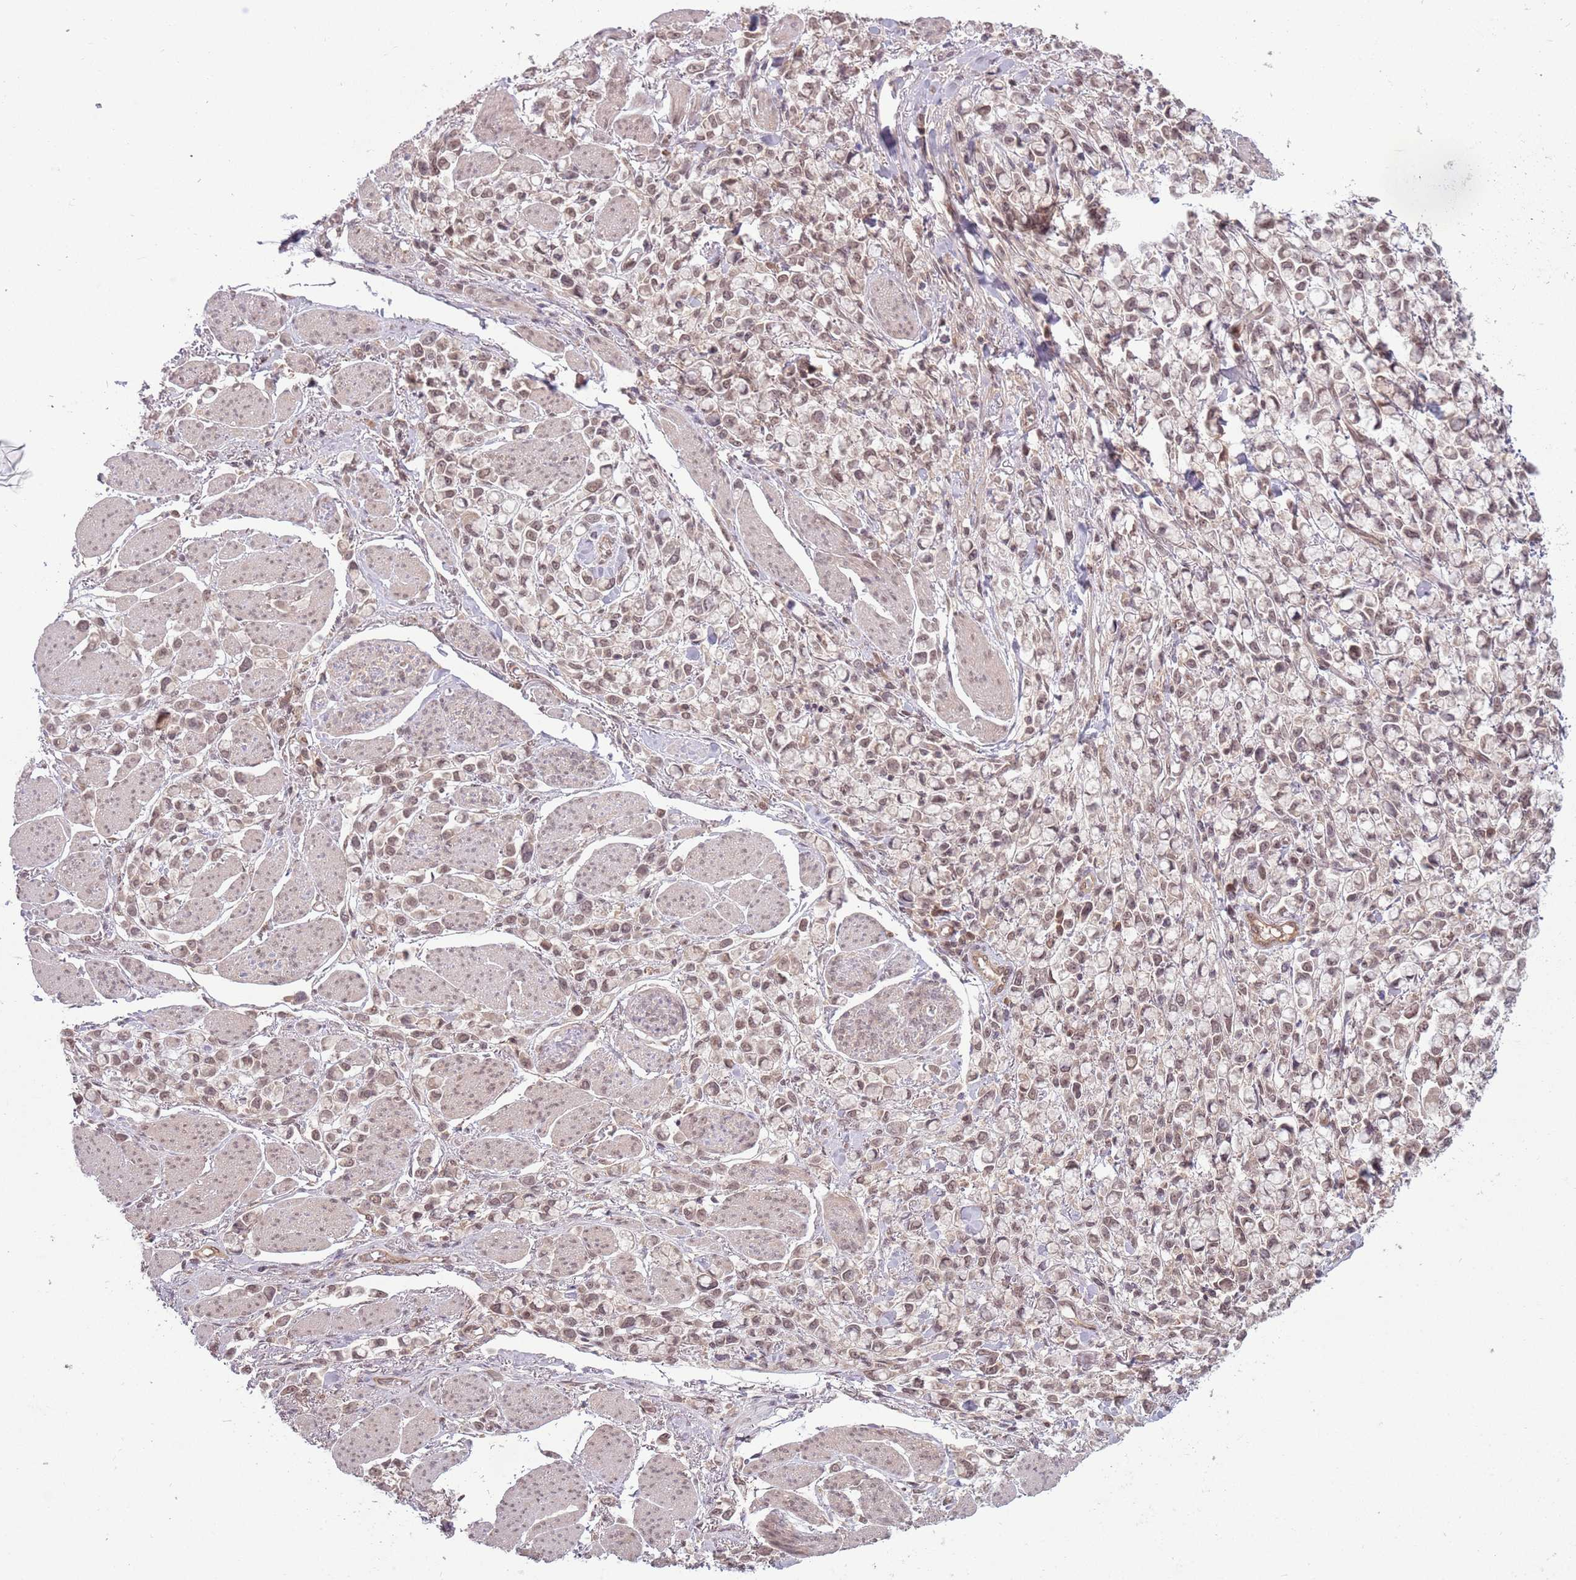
{"staining": {"intensity": "weak", "quantity": "25%-75%", "location": "nuclear"}, "tissue": "stomach cancer", "cell_type": "Tumor cells", "image_type": "cancer", "snomed": [{"axis": "morphology", "description": "Adenocarcinoma, NOS"}, {"axis": "topography", "description": "Stomach"}], "caption": "Immunohistochemical staining of human stomach cancer (adenocarcinoma) shows weak nuclear protein positivity in about 25%-75% of tumor cells.", "gene": "ADAMTS3", "patient": {"sex": "female", "age": 81}}